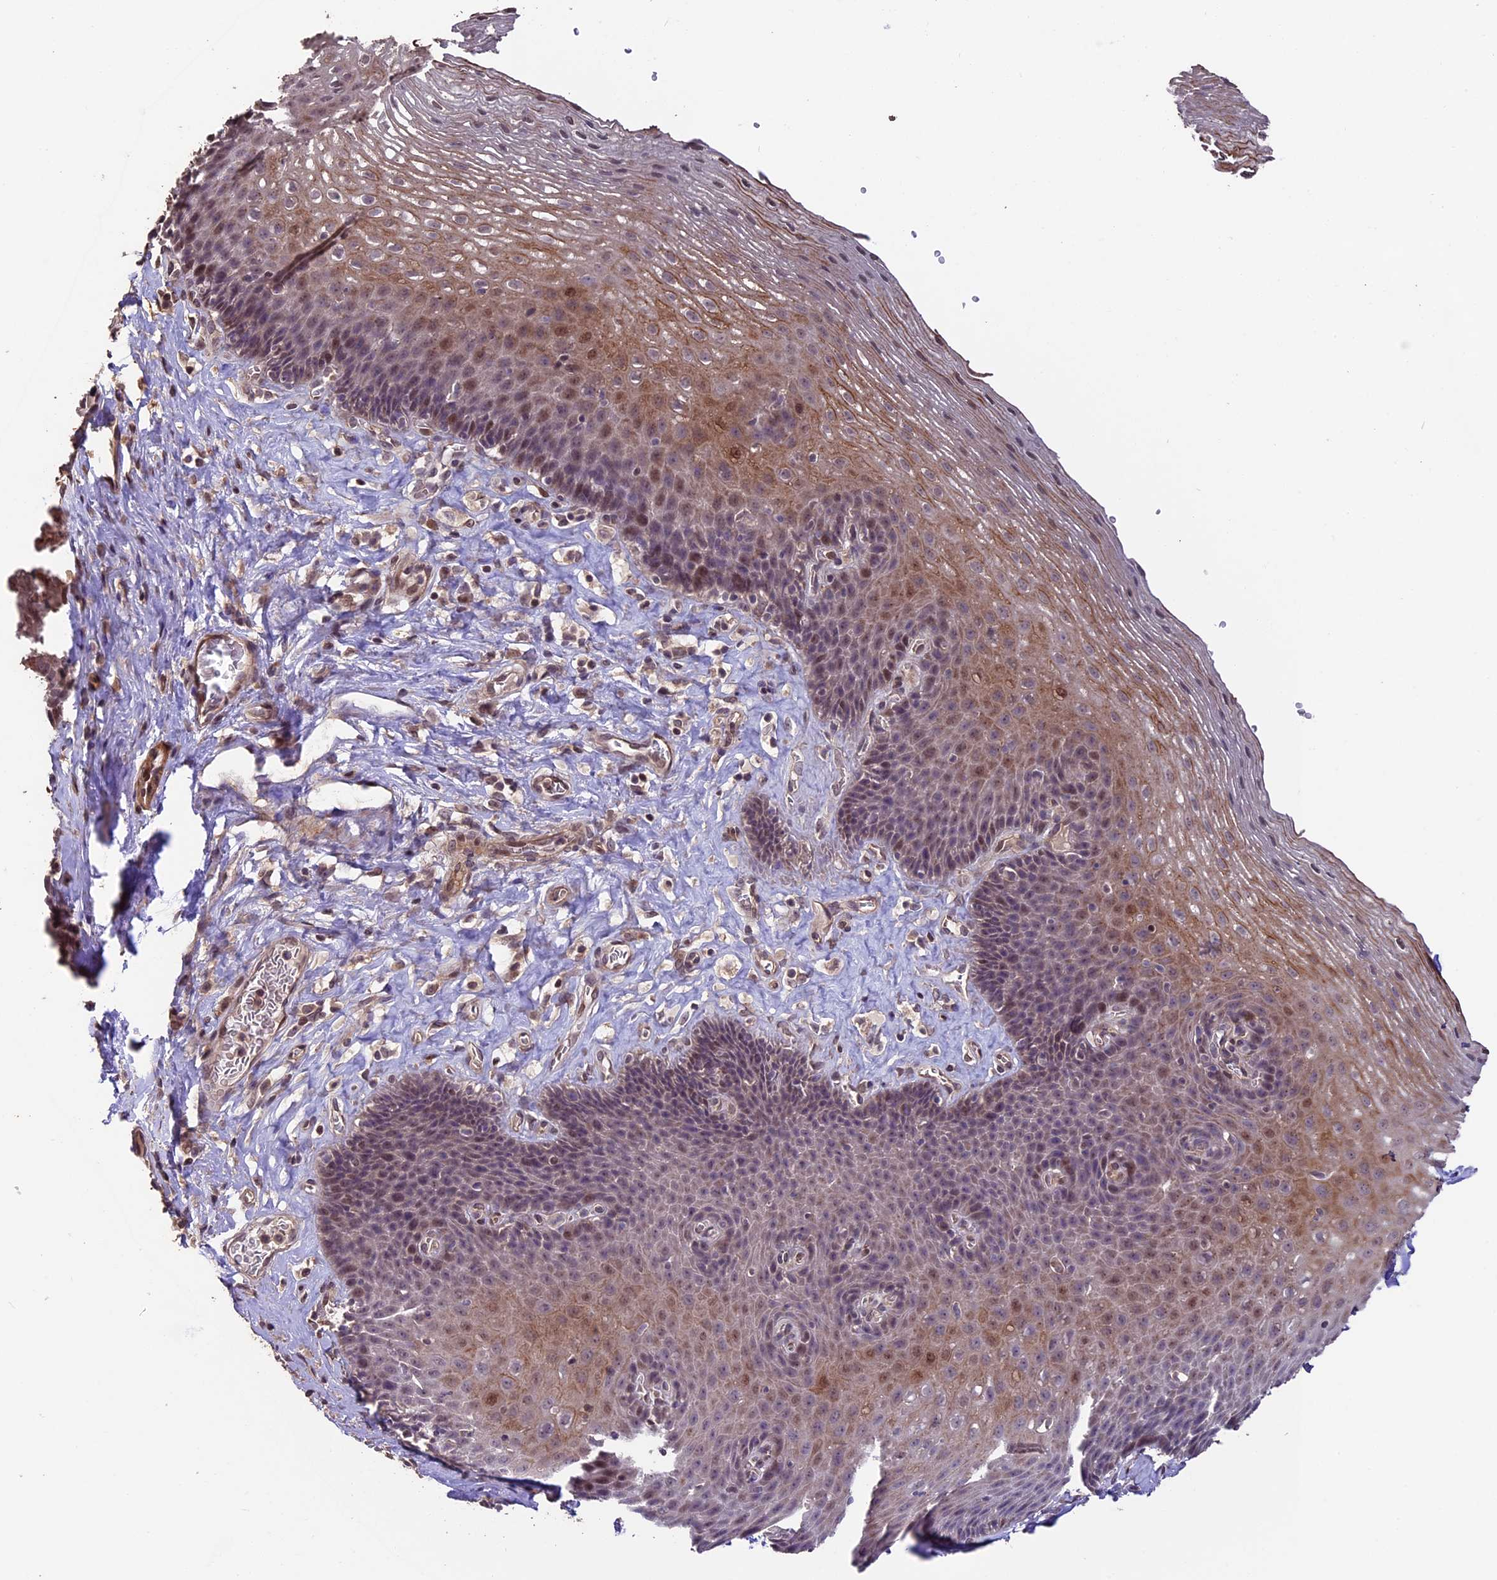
{"staining": {"intensity": "moderate", "quantity": "<25%", "location": "cytoplasmic/membranous,nuclear"}, "tissue": "esophagus", "cell_type": "Squamous epithelial cells", "image_type": "normal", "snomed": [{"axis": "morphology", "description": "Normal tissue, NOS"}, {"axis": "topography", "description": "Esophagus"}], "caption": "Immunohistochemistry (IHC) photomicrograph of benign esophagus: esophagus stained using immunohistochemistry (IHC) shows low levels of moderate protein expression localized specifically in the cytoplasmic/membranous,nuclear of squamous epithelial cells, appearing as a cytoplasmic/membranous,nuclear brown color.", "gene": "GNB5", "patient": {"sex": "female", "age": 66}}